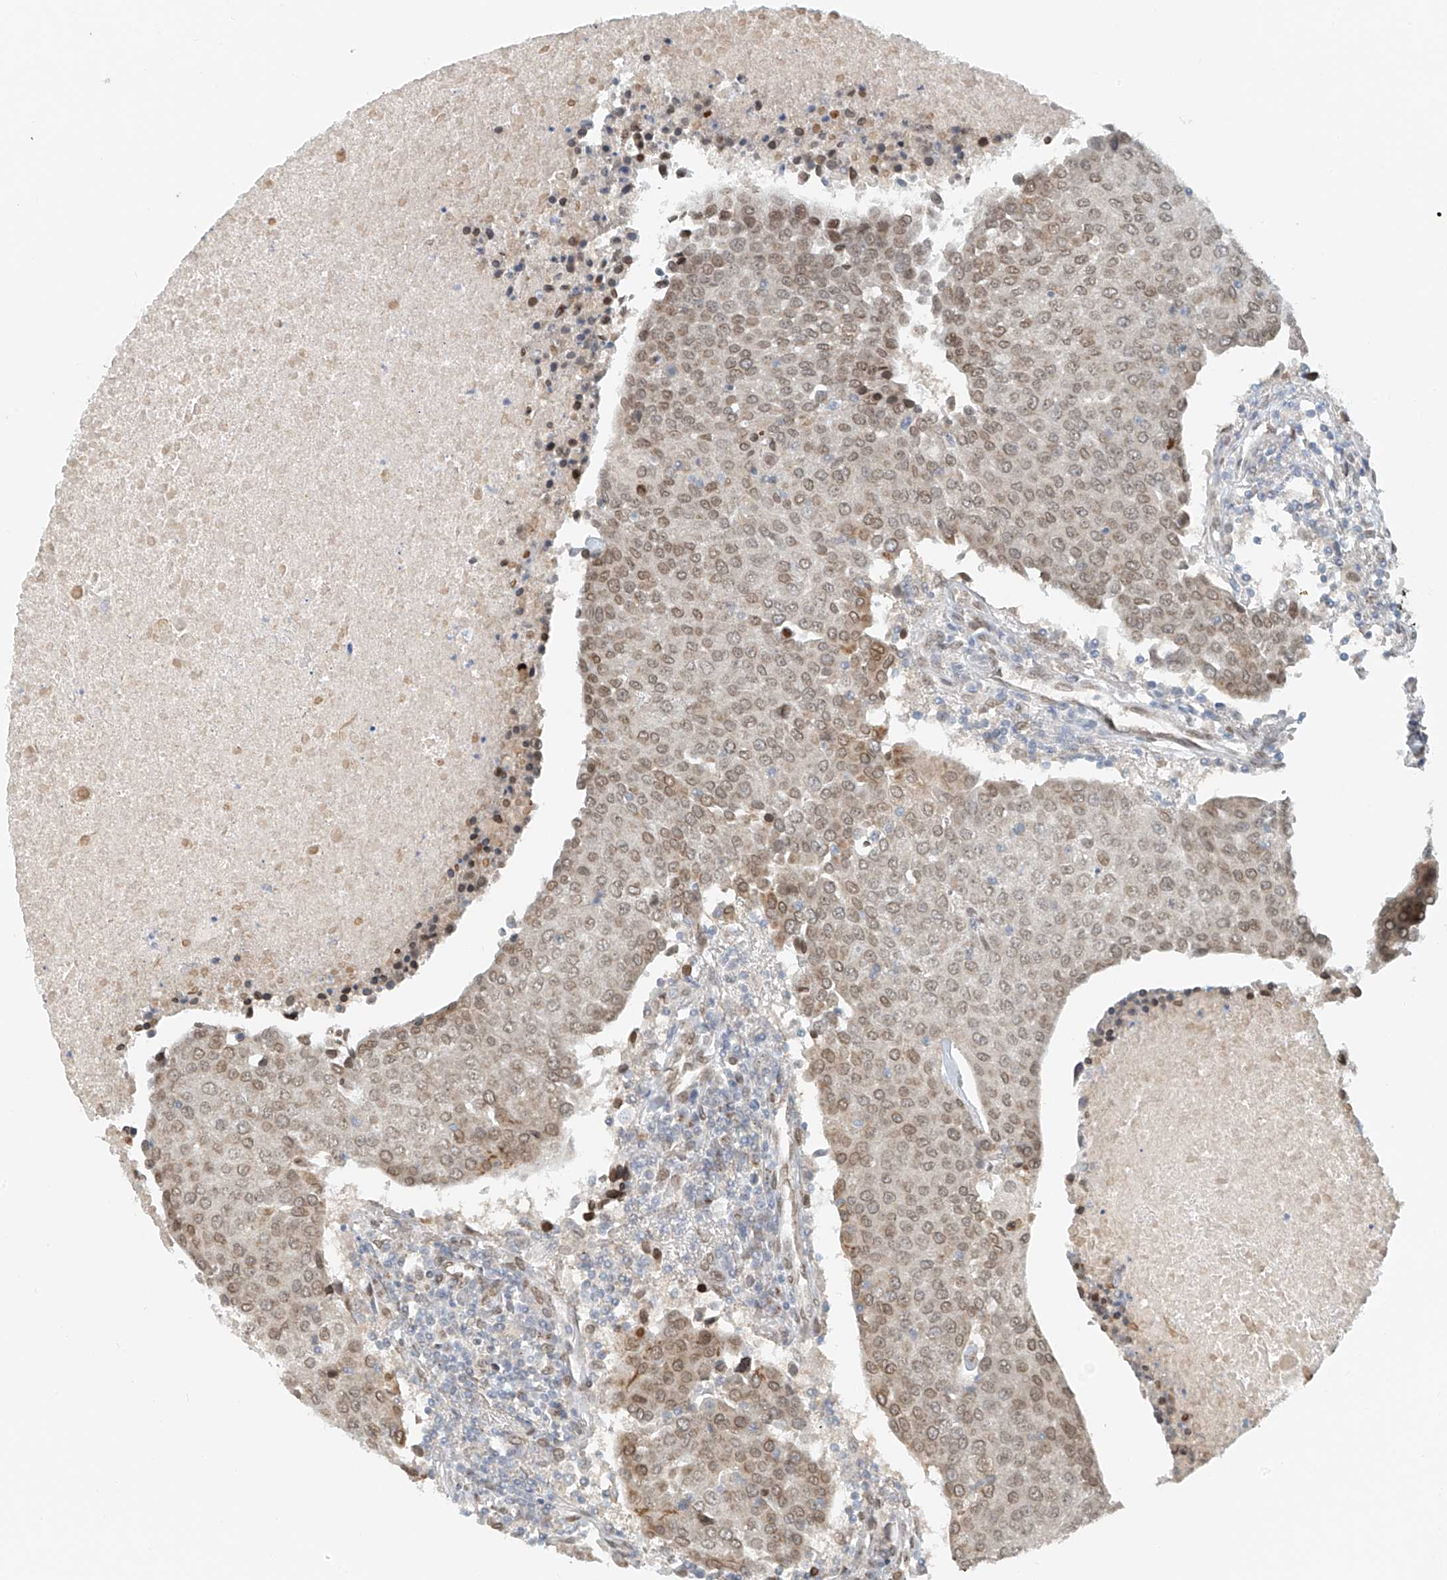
{"staining": {"intensity": "weak", "quantity": "25%-75%", "location": "cytoplasmic/membranous,nuclear"}, "tissue": "urothelial cancer", "cell_type": "Tumor cells", "image_type": "cancer", "snomed": [{"axis": "morphology", "description": "Urothelial carcinoma, High grade"}, {"axis": "topography", "description": "Urinary bladder"}], "caption": "Immunohistochemical staining of human urothelial carcinoma (high-grade) shows weak cytoplasmic/membranous and nuclear protein staining in about 25%-75% of tumor cells. The staining was performed using DAB, with brown indicating positive protein expression. Nuclei are stained blue with hematoxylin.", "gene": "STARD9", "patient": {"sex": "female", "age": 85}}